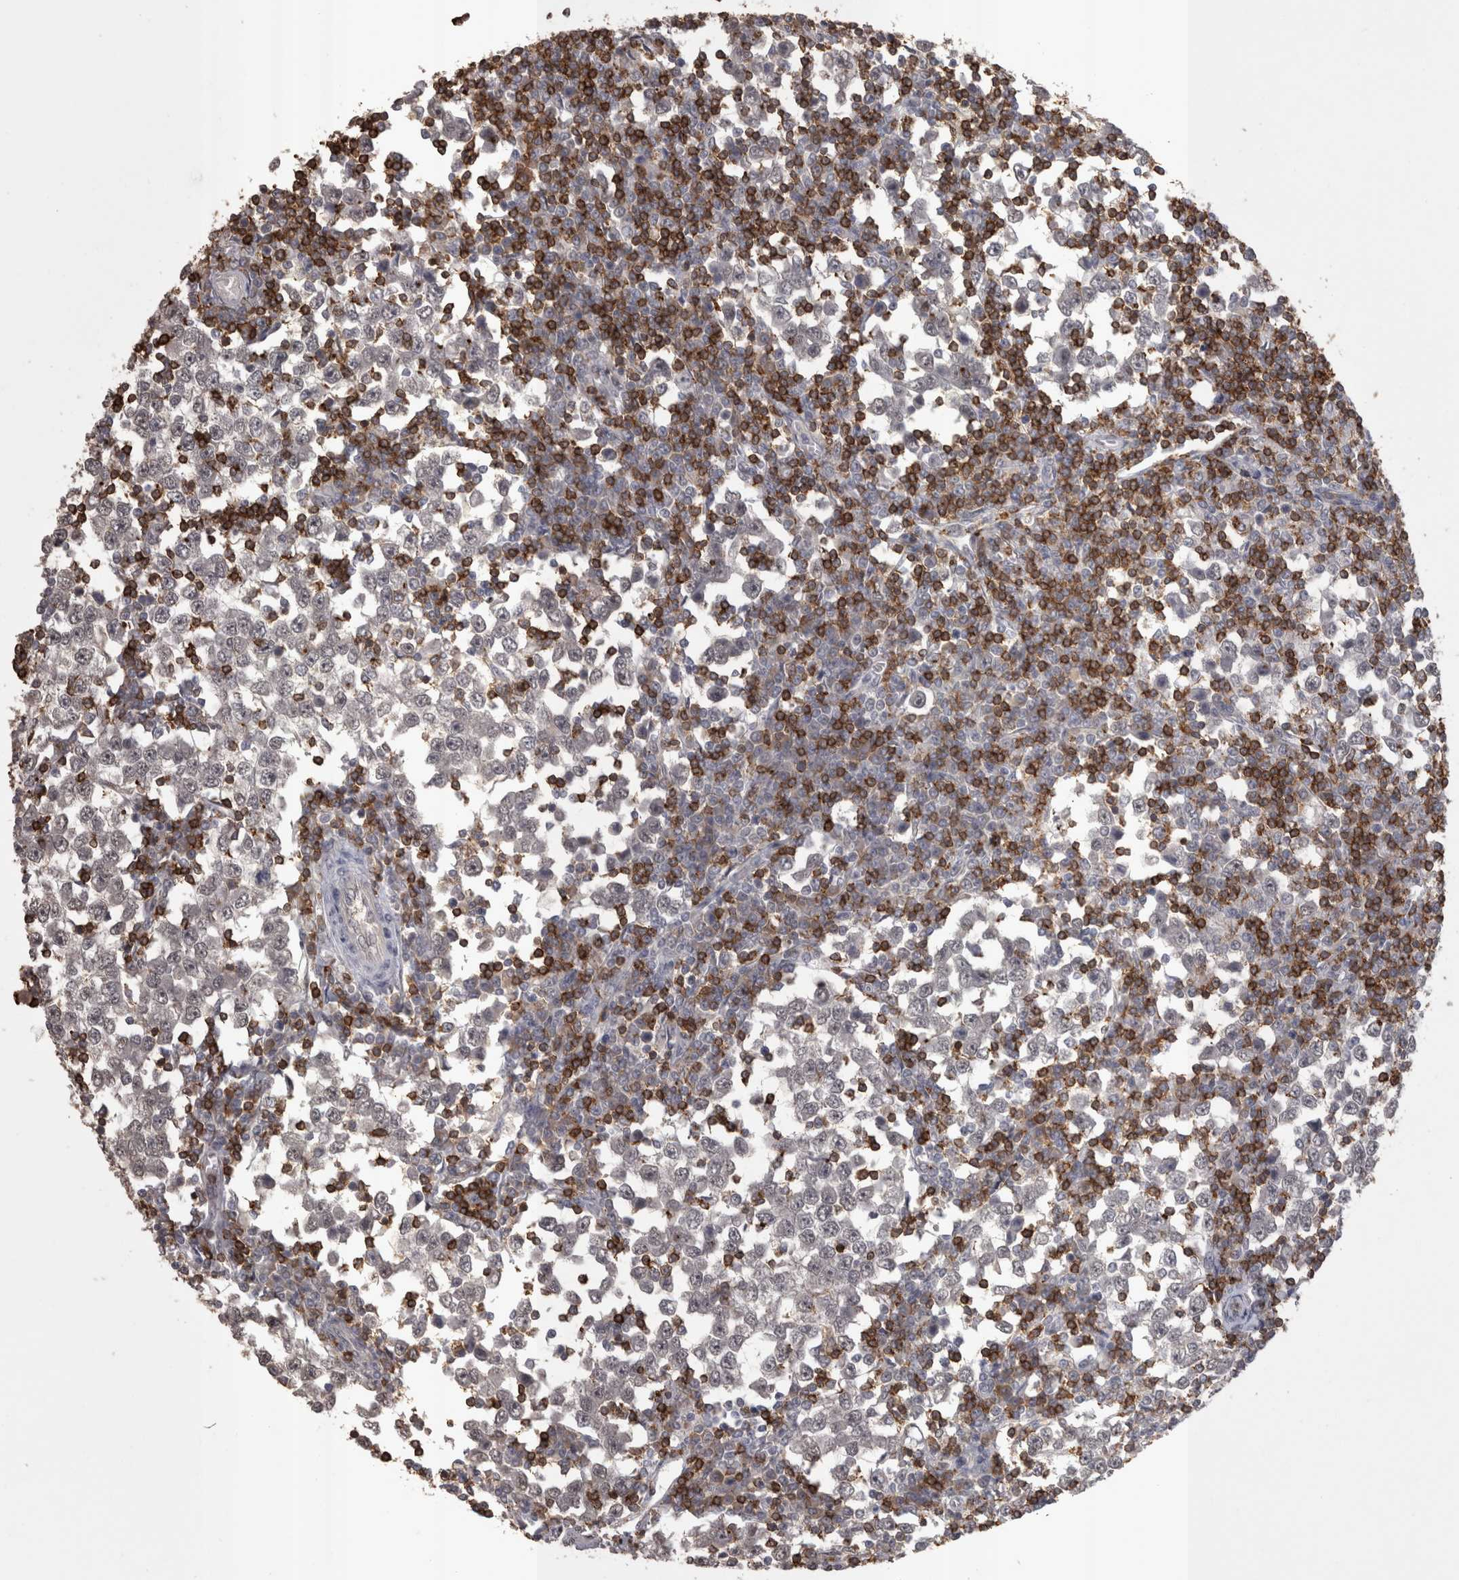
{"staining": {"intensity": "negative", "quantity": "none", "location": "none"}, "tissue": "testis cancer", "cell_type": "Tumor cells", "image_type": "cancer", "snomed": [{"axis": "morphology", "description": "Seminoma, NOS"}, {"axis": "topography", "description": "Testis"}], "caption": "Human testis cancer stained for a protein using immunohistochemistry displays no staining in tumor cells.", "gene": "SKAP1", "patient": {"sex": "male", "age": 65}}